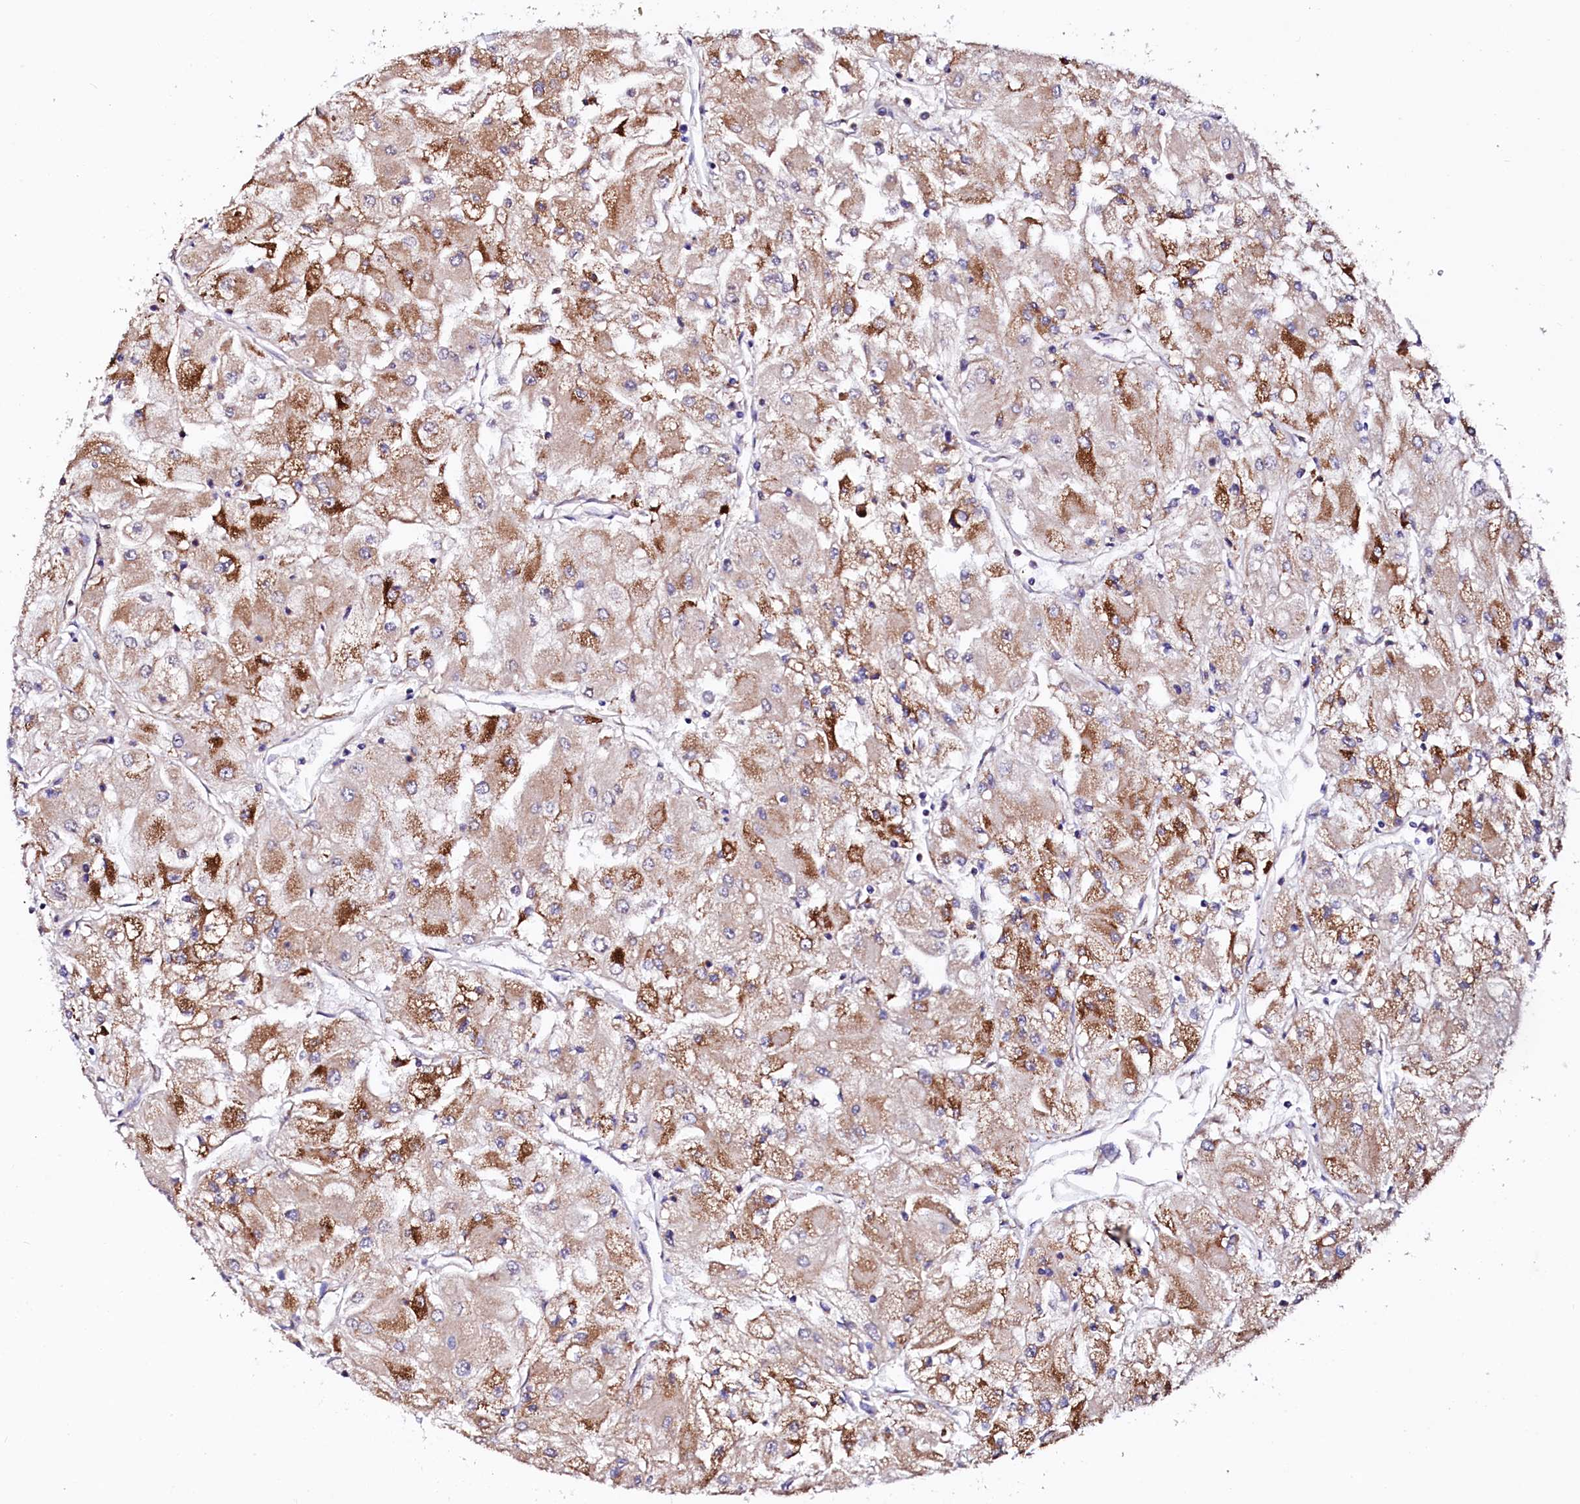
{"staining": {"intensity": "moderate", "quantity": ">75%", "location": "cytoplasmic/membranous"}, "tissue": "renal cancer", "cell_type": "Tumor cells", "image_type": "cancer", "snomed": [{"axis": "morphology", "description": "Adenocarcinoma, NOS"}, {"axis": "topography", "description": "Kidney"}], "caption": "Protein staining shows moderate cytoplasmic/membranous positivity in about >75% of tumor cells in renal adenocarcinoma.", "gene": "UBE3C", "patient": {"sex": "male", "age": 80}}